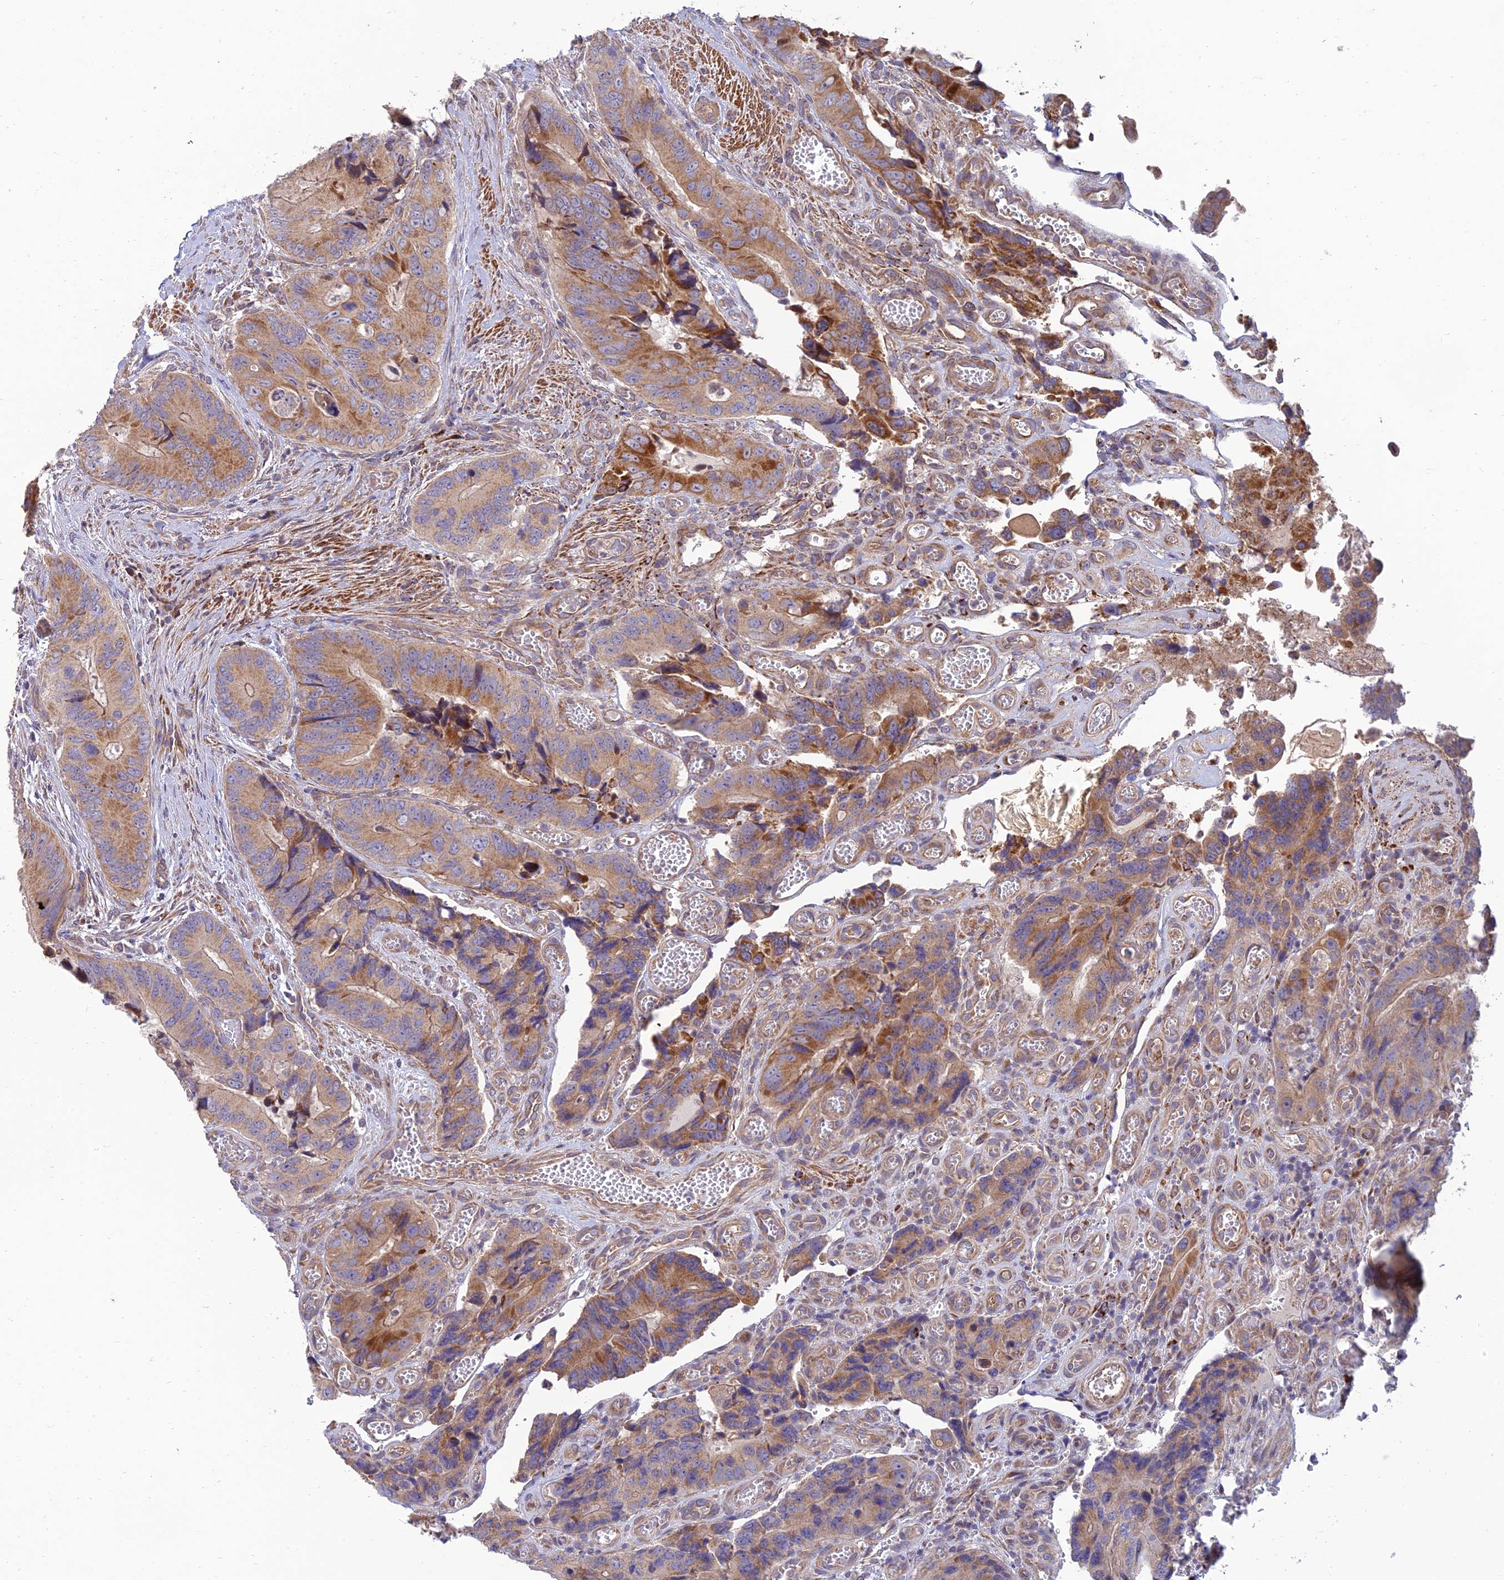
{"staining": {"intensity": "moderate", "quantity": "25%-75%", "location": "cytoplasmic/membranous"}, "tissue": "colorectal cancer", "cell_type": "Tumor cells", "image_type": "cancer", "snomed": [{"axis": "morphology", "description": "Adenocarcinoma, NOS"}, {"axis": "topography", "description": "Colon"}], "caption": "This micrograph exhibits immunohistochemistry staining of human colorectal adenocarcinoma, with medium moderate cytoplasmic/membranous expression in about 25%-75% of tumor cells.", "gene": "C3orf20", "patient": {"sex": "male", "age": 84}}